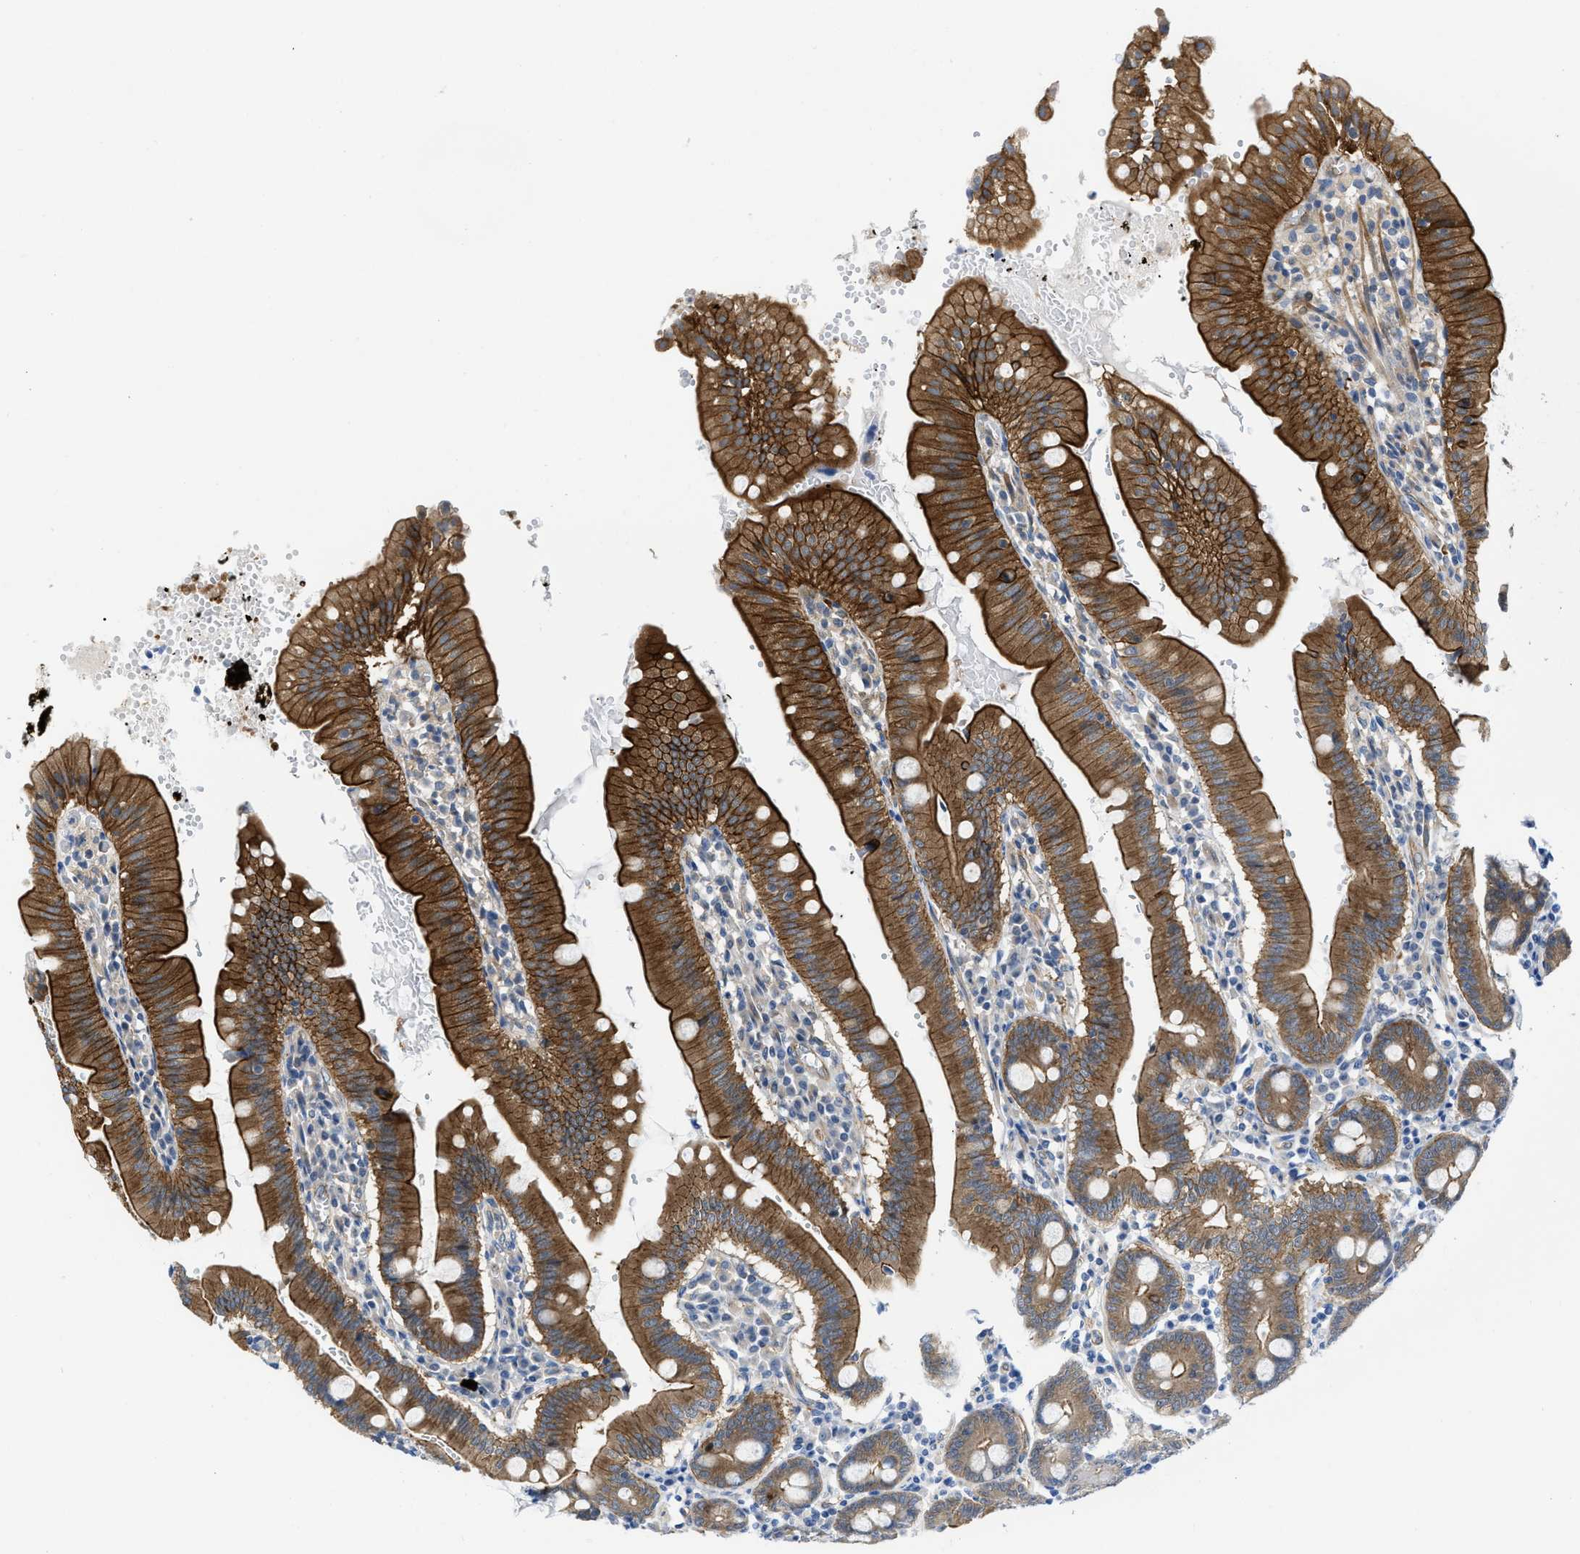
{"staining": {"intensity": "strong", "quantity": ">75%", "location": "cytoplasmic/membranous"}, "tissue": "small intestine", "cell_type": "Glandular cells", "image_type": "normal", "snomed": [{"axis": "morphology", "description": "Normal tissue, NOS"}, {"axis": "topography", "description": "Small intestine"}], "caption": "Small intestine stained for a protein demonstrates strong cytoplasmic/membranous positivity in glandular cells. (IHC, brightfield microscopy, high magnification).", "gene": "PDLIM5", "patient": {"sex": "male", "age": 71}}